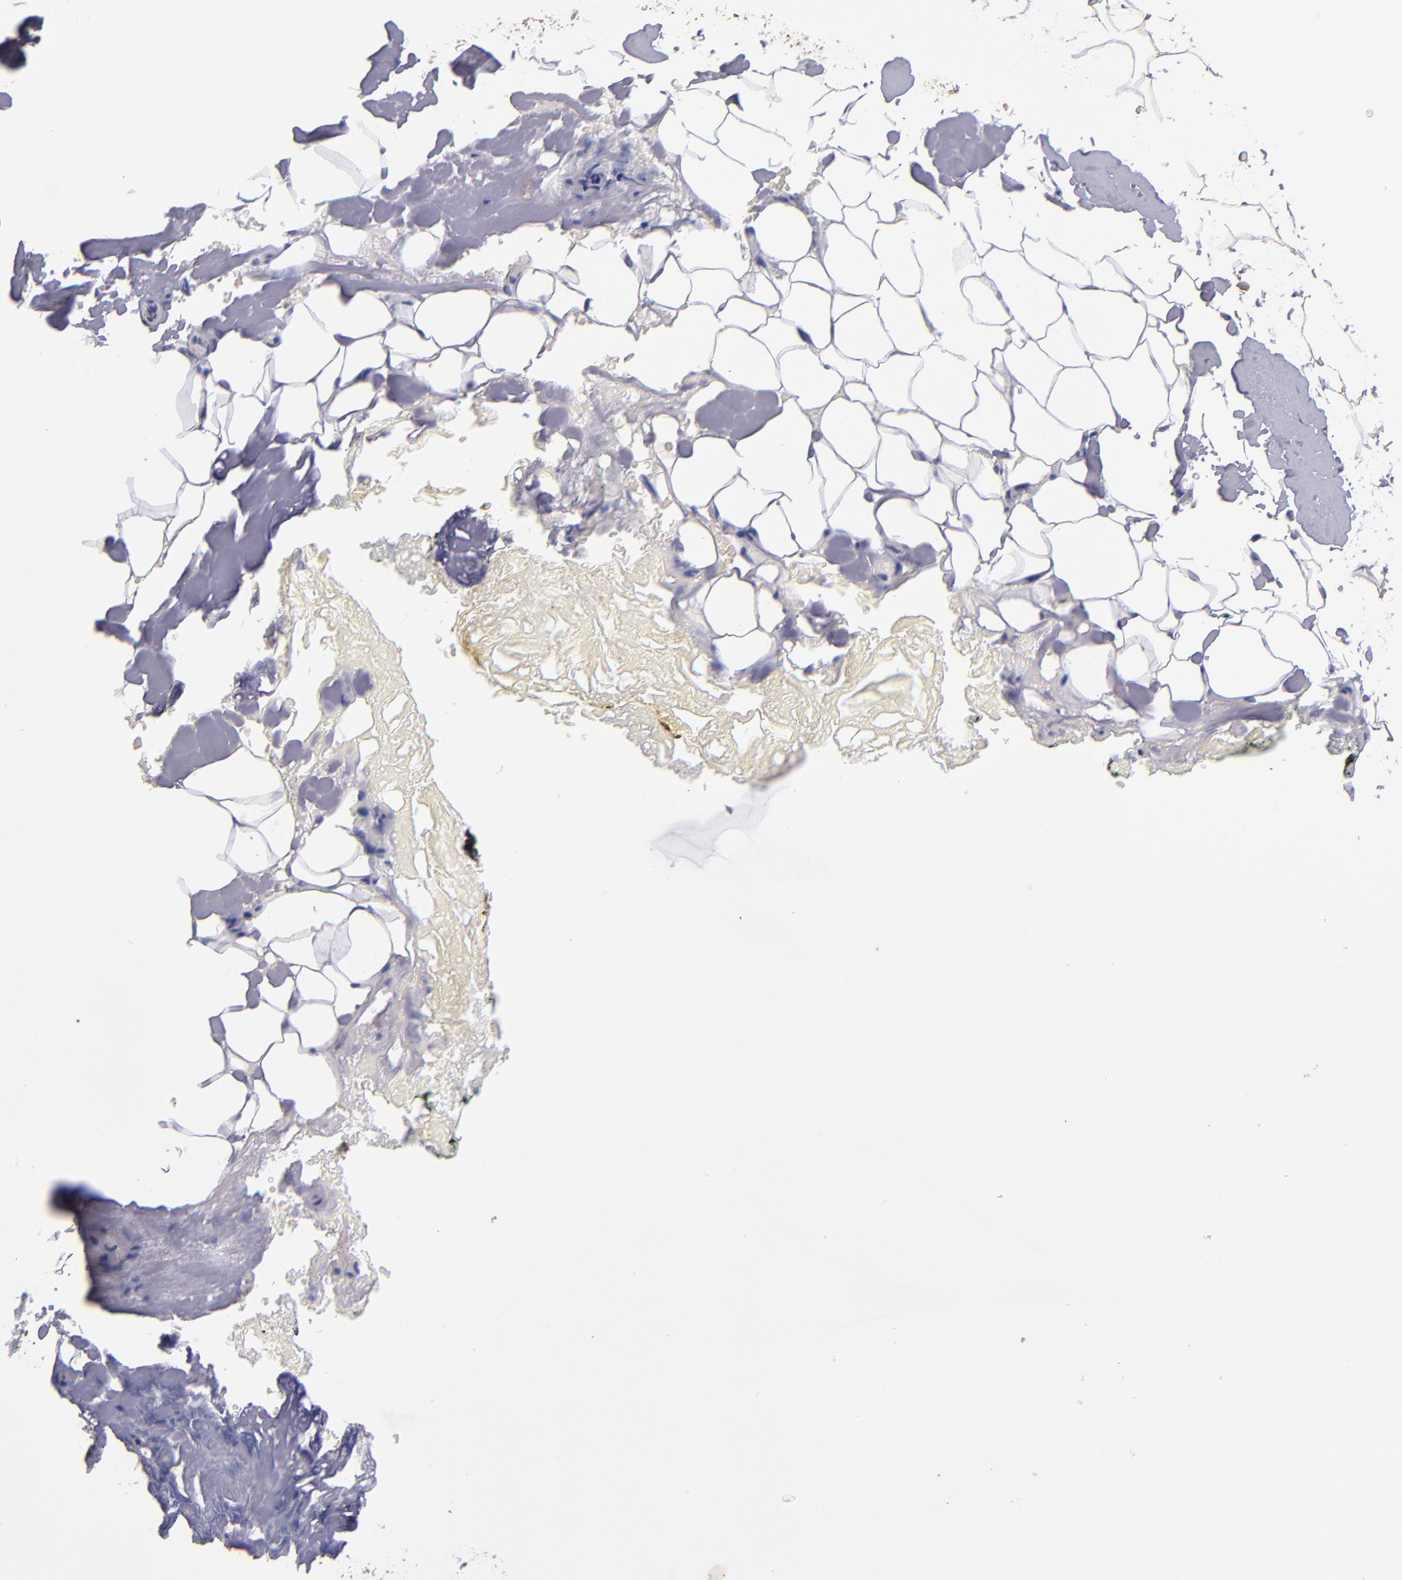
{"staining": {"intensity": "negative", "quantity": "none", "location": "none"}, "tissue": "breast", "cell_type": "Adipocytes", "image_type": "normal", "snomed": [{"axis": "morphology", "description": "Normal tissue, NOS"}, {"axis": "topography", "description": "Breast"}, {"axis": "topography", "description": "Soft tissue"}], "caption": "The image exhibits no significant staining in adipocytes of breast. (Stains: DAB (3,3'-diaminobenzidine) immunohistochemistry with hematoxylin counter stain, Microscopy: brightfield microscopy at high magnification).", "gene": "ABCC1", "patient": {"sex": "female", "age": 75}}